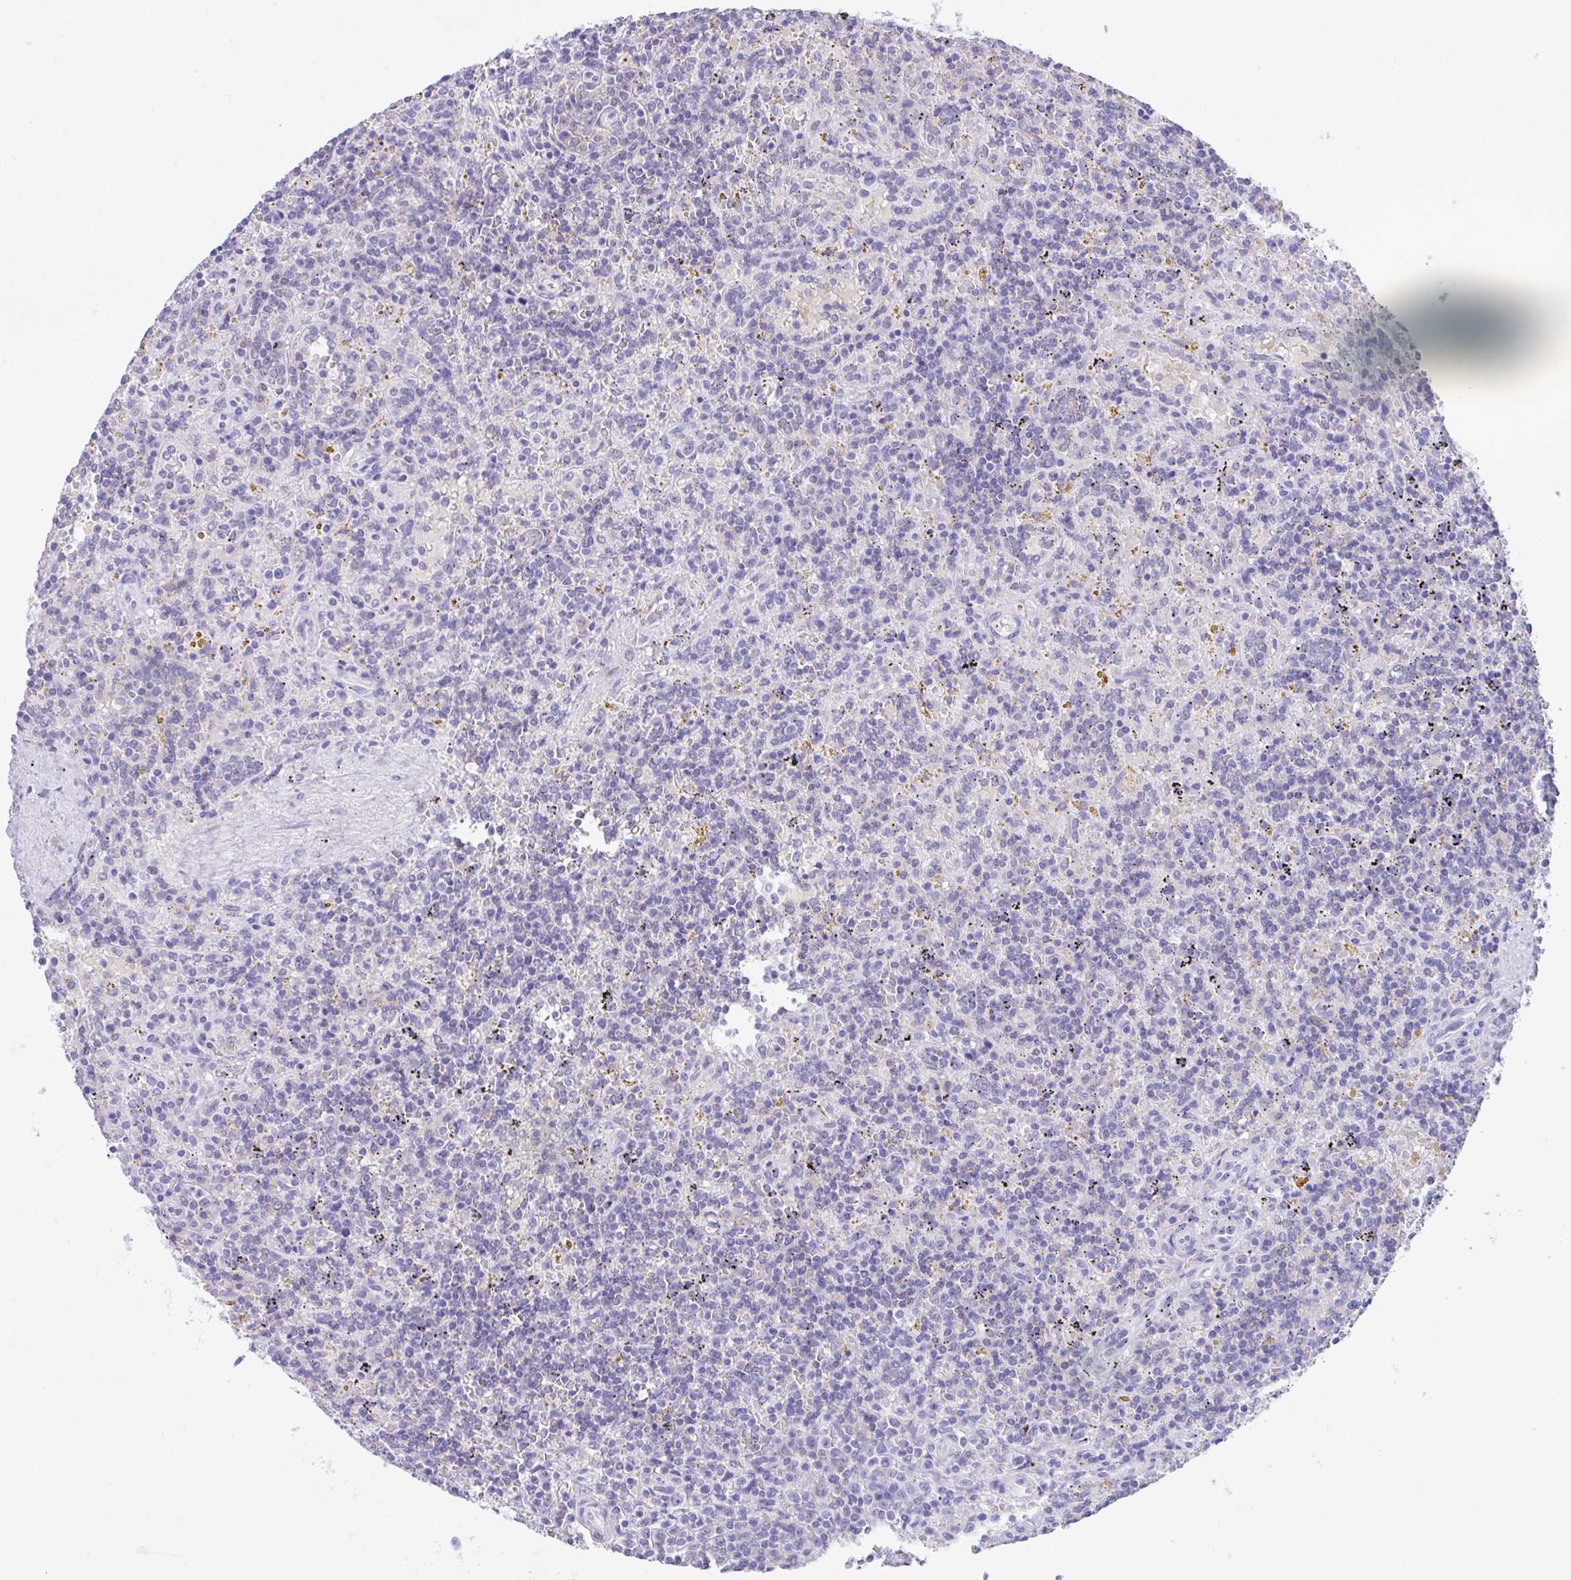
{"staining": {"intensity": "negative", "quantity": "none", "location": "none"}, "tissue": "lymphoma", "cell_type": "Tumor cells", "image_type": "cancer", "snomed": [{"axis": "morphology", "description": "Malignant lymphoma, non-Hodgkin's type, Low grade"}, {"axis": "topography", "description": "Spleen"}], "caption": "IHC of human lymphoma displays no expression in tumor cells. (Brightfield microscopy of DAB immunohistochemistry at high magnification).", "gene": "HOXB4", "patient": {"sex": "male", "age": 67}}